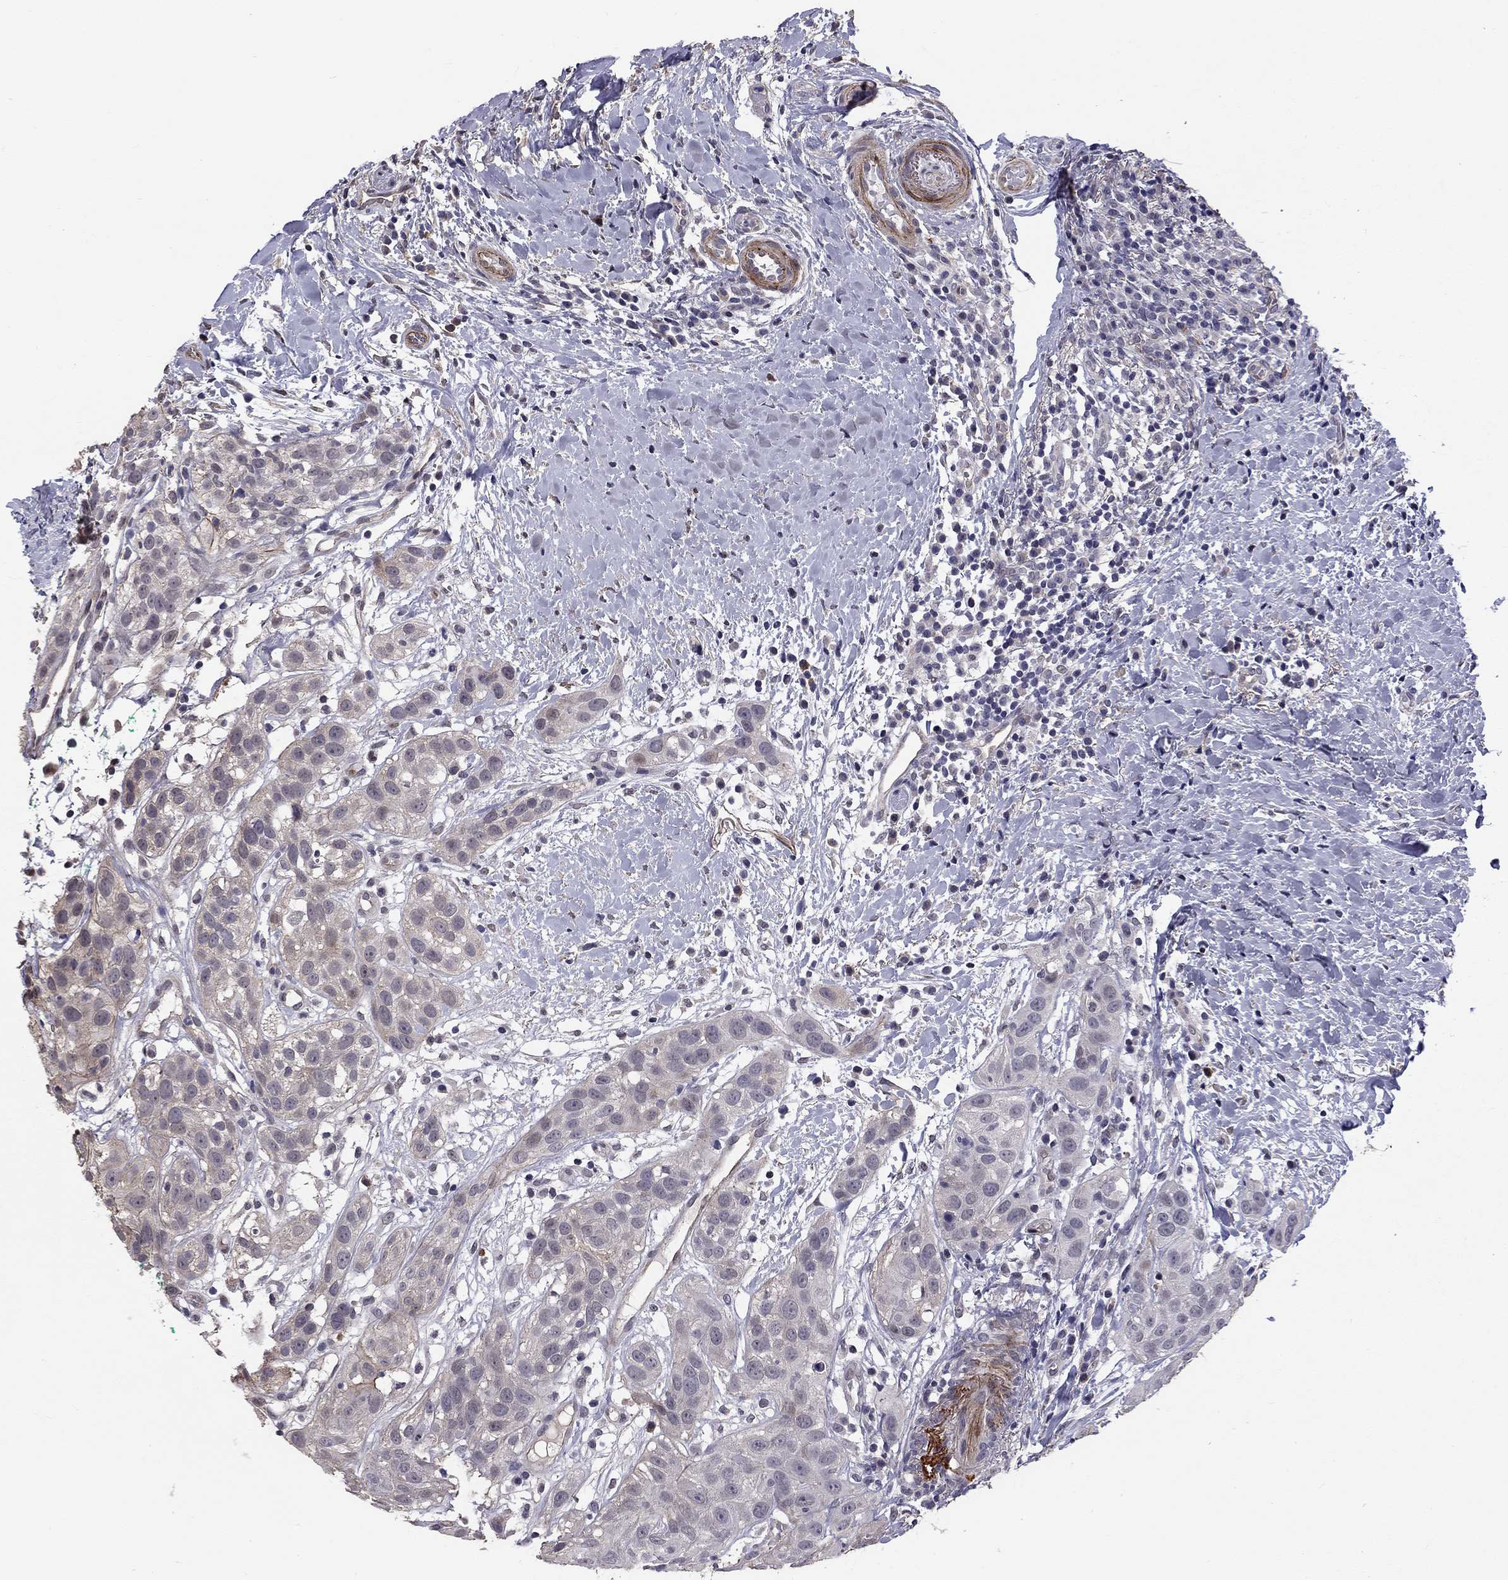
{"staining": {"intensity": "weak", "quantity": "25%-75%", "location": "cytoplasmic/membranous"}, "tissue": "head and neck cancer", "cell_type": "Tumor cells", "image_type": "cancer", "snomed": [{"axis": "morphology", "description": "Normal tissue, NOS"}, {"axis": "morphology", "description": "Squamous cell carcinoma, NOS"}, {"axis": "topography", "description": "Oral tissue"}, {"axis": "topography", "description": "Salivary gland"}, {"axis": "topography", "description": "Head-Neck"}], "caption": "Immunohistochemistry (IHC) (DAB) staining of human head and neck cancer demonstrates weak cytoplasmic/membranous protein expression in approximately 25%-75% of tumor cells.", "gene": "GJB4", "patient": {"sex": "female", "age": 62}}